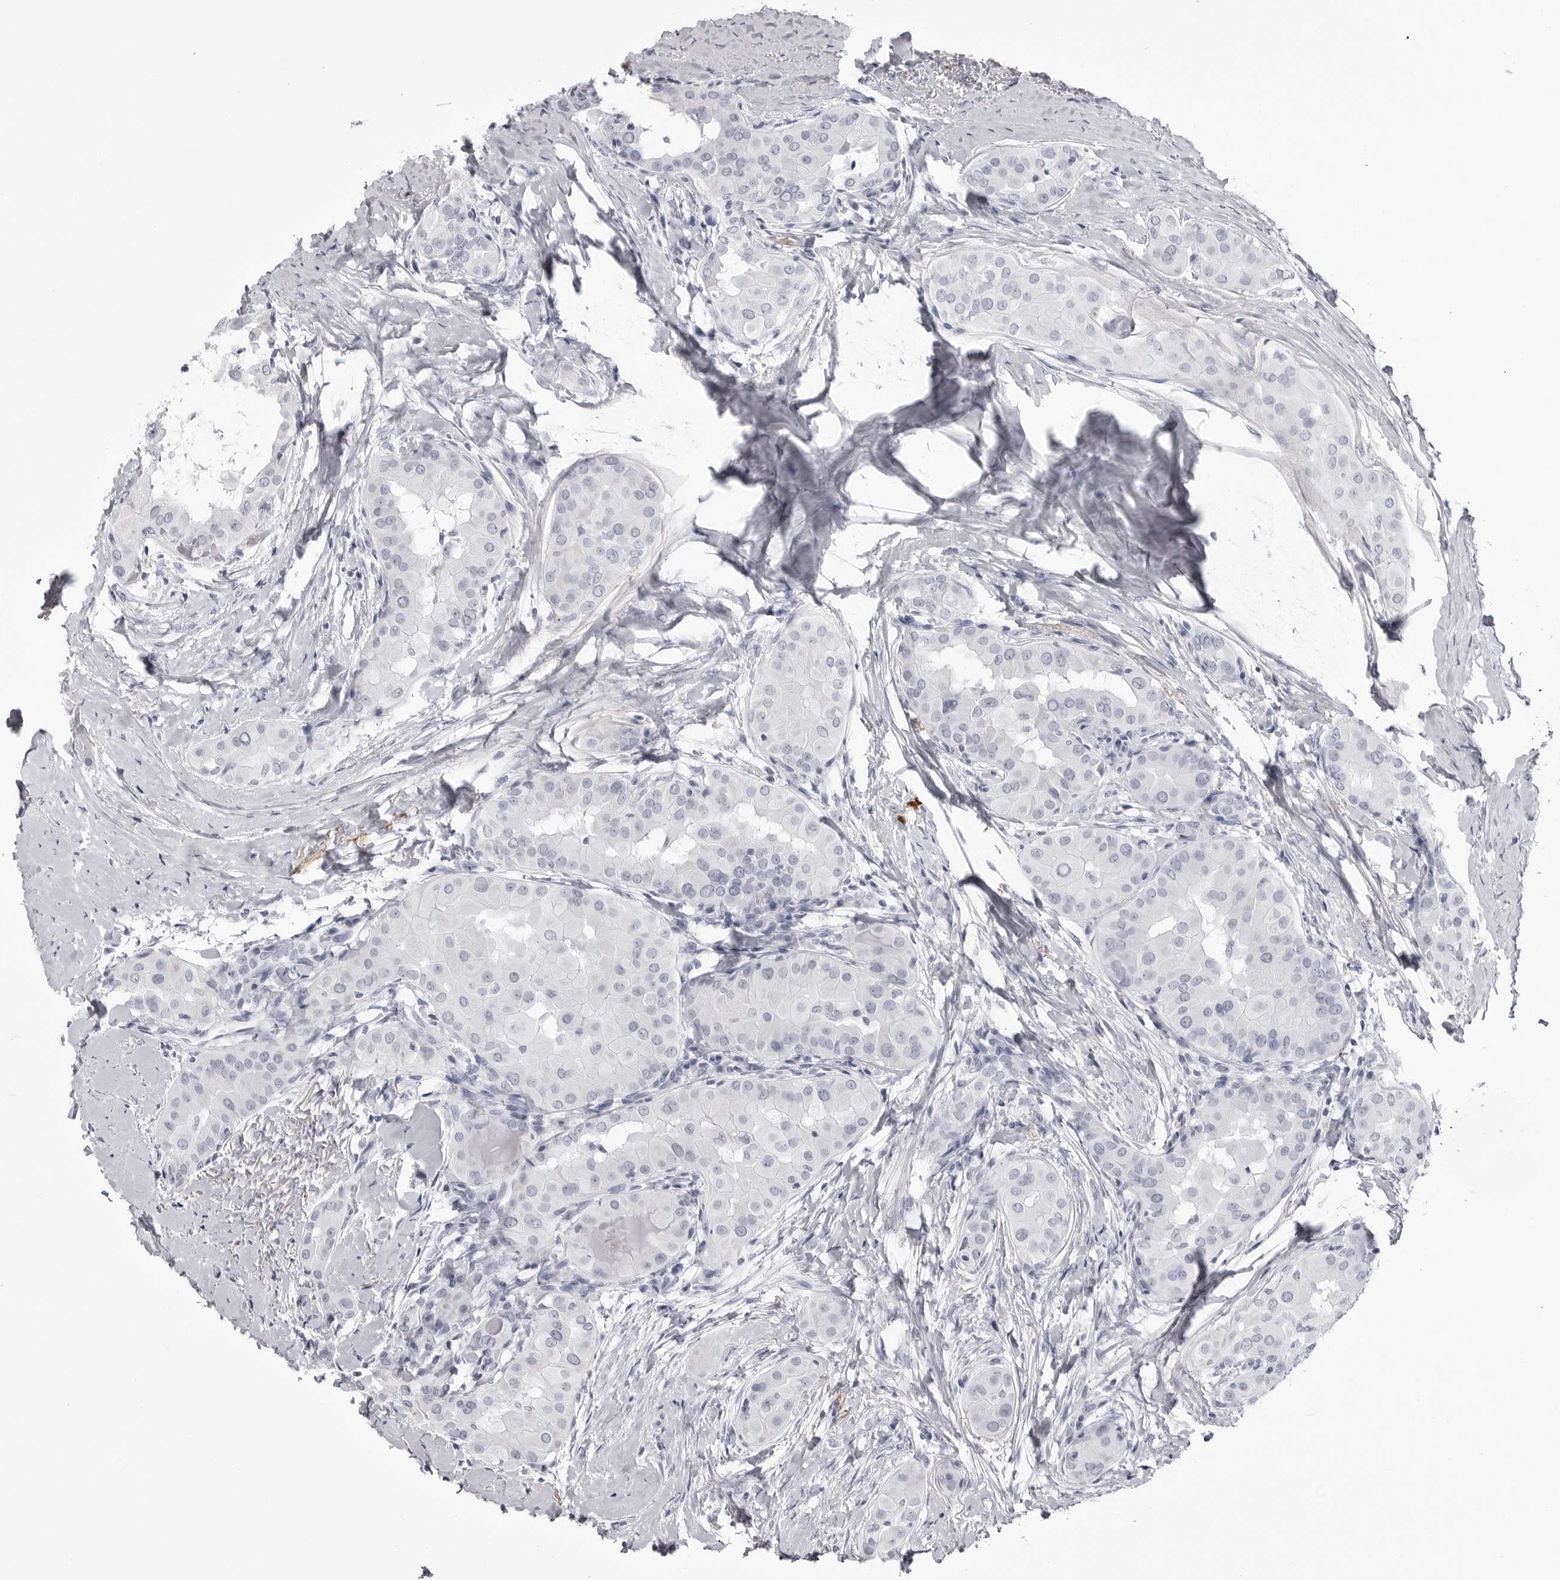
{"staining": {"intensity": "negative", "quantity": "none", "location": "none"}, "tissue": "thyroid cancer", "cell_type": "Tumor cells", "image_type": "cancer", "snomed": [{"axis": "morphology", "description": "Papillary adenocarcinoma, NOS"}, {"axis": "topography", "description": "Thyroid gland"}], "caption": "An immunohistochemistry (IHC) image of thyroid cancer (papillary adenocarcinoma) is shown. There is no staining in tumor cells of thyroid cancer (papillary adenocarcinoma). (Brightfield microscopy of DAB (3,3'-diaminobenzidine) immunohistochemistry at high magnification).", "gene": "COL26A1", "patient": {"sex": "male", "age": 33}}